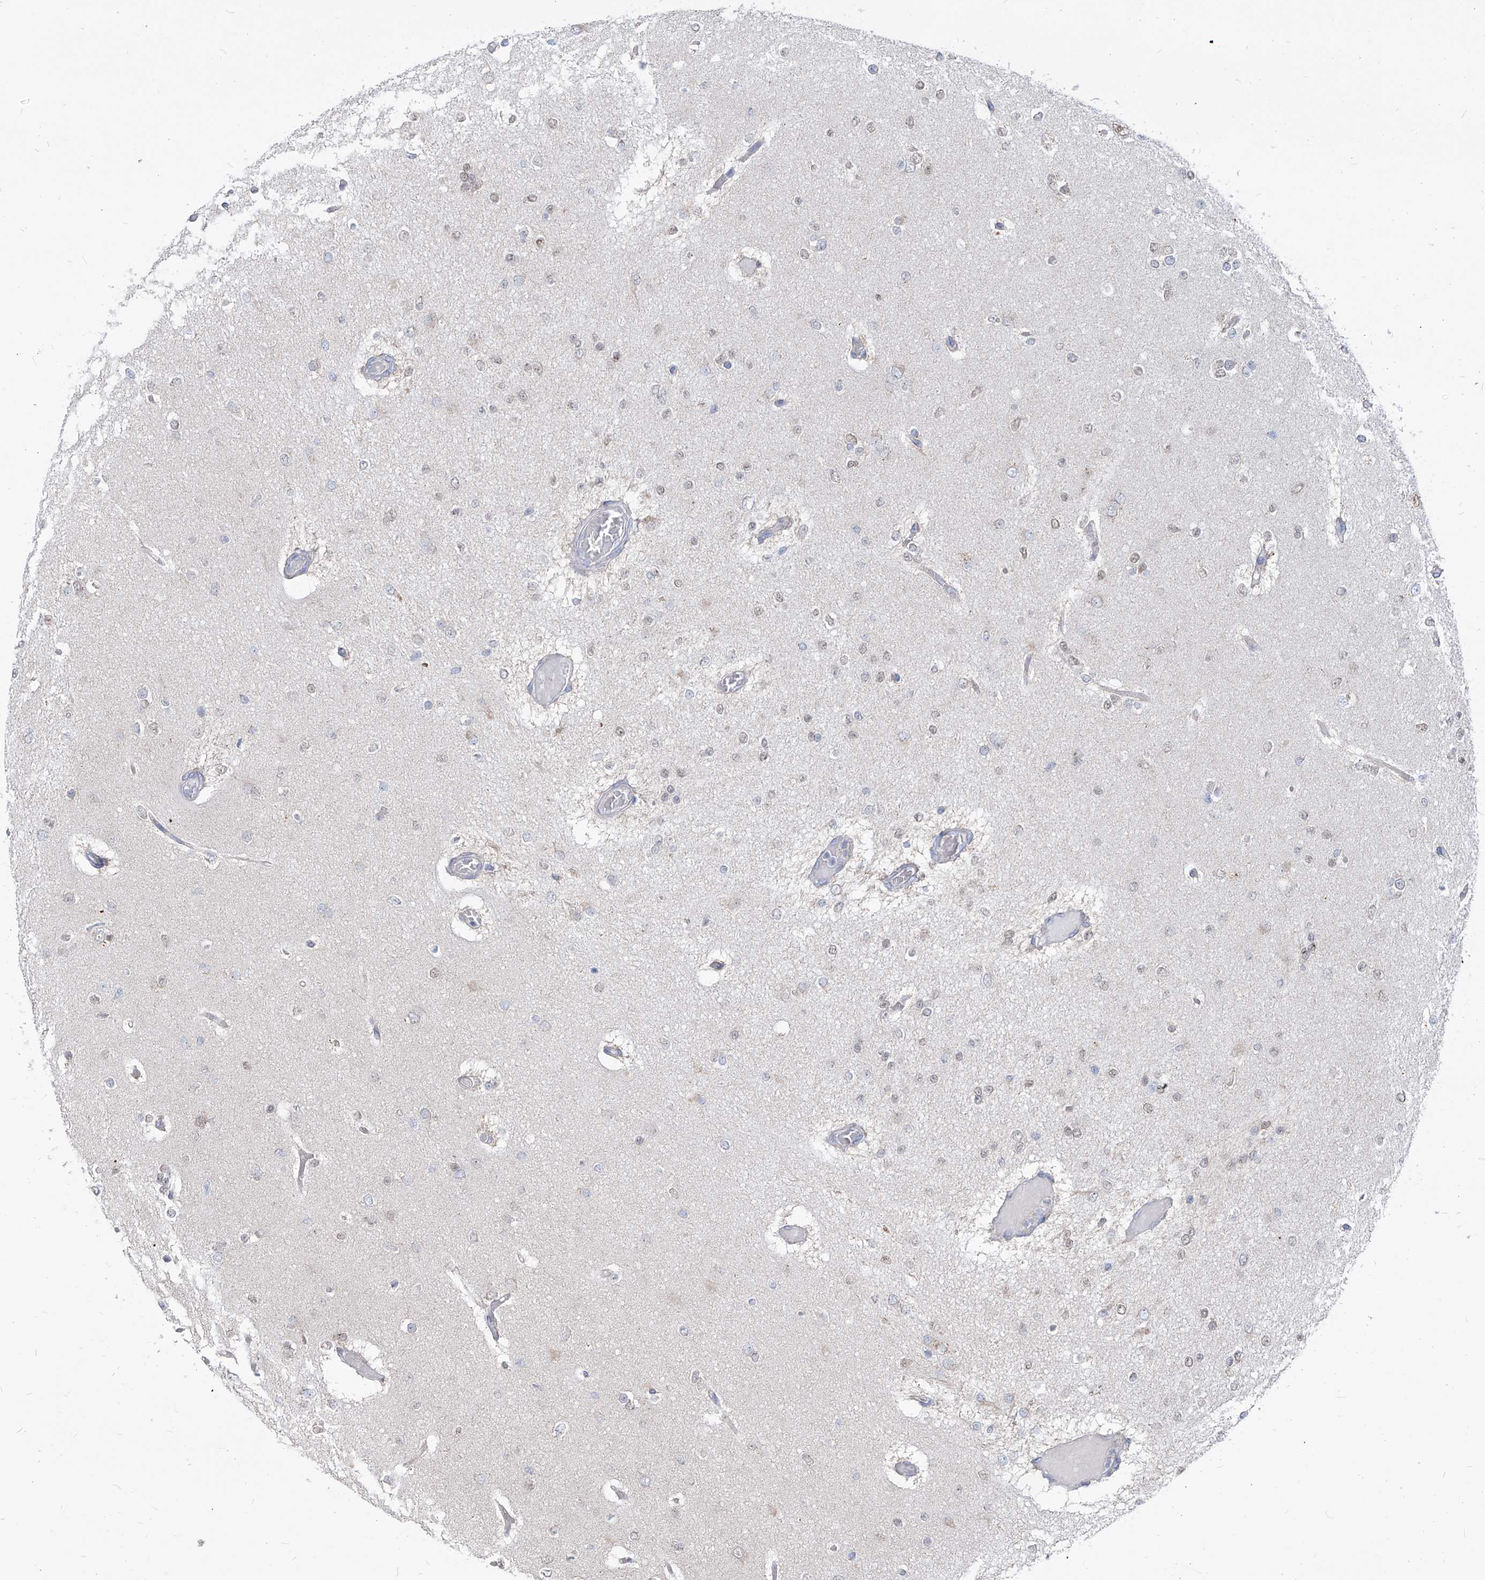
{"staining": {"intensity": "negative", "quantity": "none", "location": "none"}, "tissue": "glioma", "cell_type": "Tumor cells", "image_type": "cancer", "snomed": [{"axis": "morphology", "description": "Glioma, malignant, Low grade"}, {"axis": "topography", "description": "Brain"}], "caption": "DAB immunohistochemical staining of low-grade glioma (malignant) demonstrates no significant staining in tumor cells. The staining is performed using DAB (3,3'-diaminobenzidine) brown chromogen with nuclei counter-stained in using hematoxylin.", "gene": "AGPS", "patient": {"sex": "female", "age": 22}}